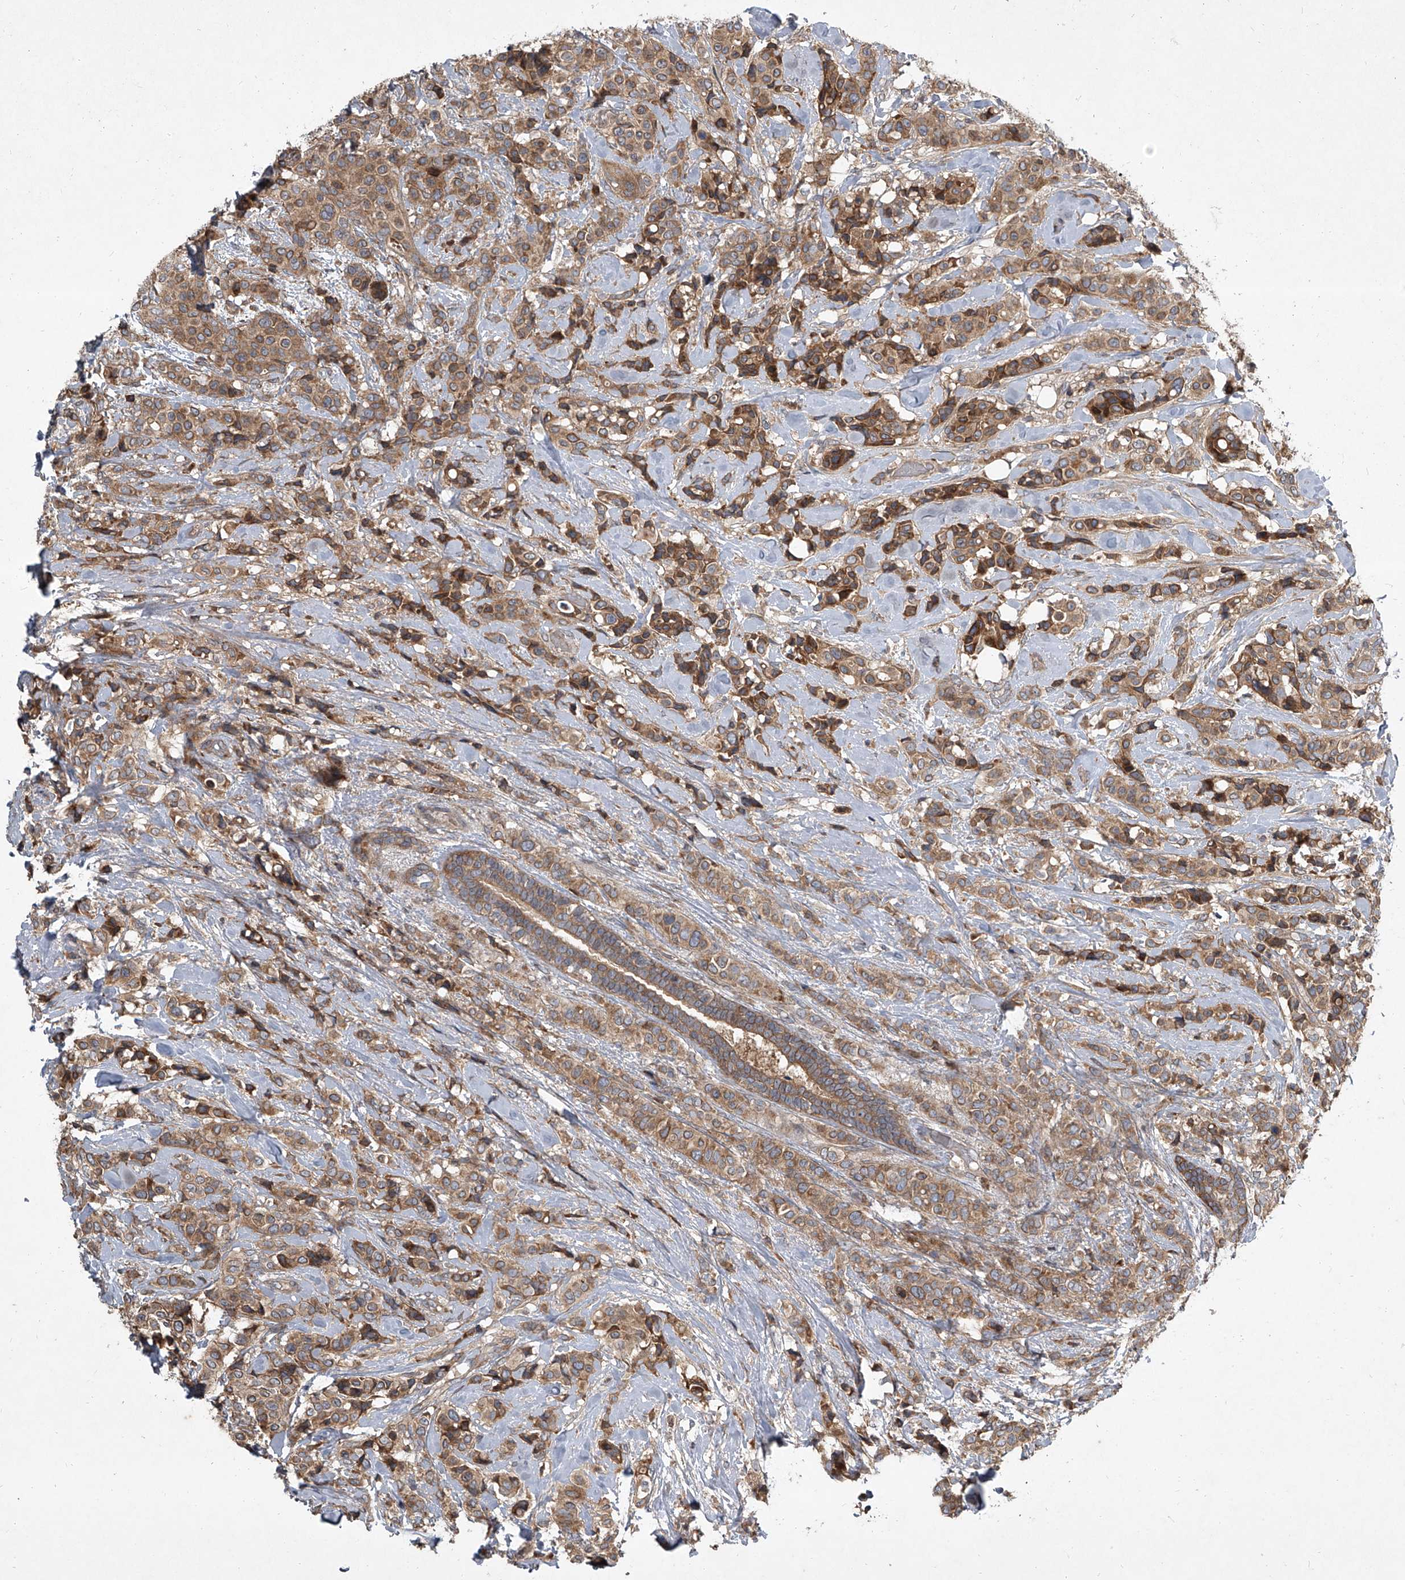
{"staining": {"intensity": "moderate", "quantity": ">75%", "location": "cytoplasmic/membranous"}, "tissue": "breast cancer", "cell_type": "Tumor cells", "image_type": "cancer", "snomed": [{"axis": "morphology", "description": "Lobular carcinoma"}, {"axis": "topography", "description": "Breast"}], "caption": "There is medium levels of moderate cytoplasmic/membranous staining in tumor cells of breast cancer (lobular carcinoma), as demonstrated by immunohistochemical staining (brown color).", "gene": "EVA1C", "patient": {"sex": "female", "age": 51}}